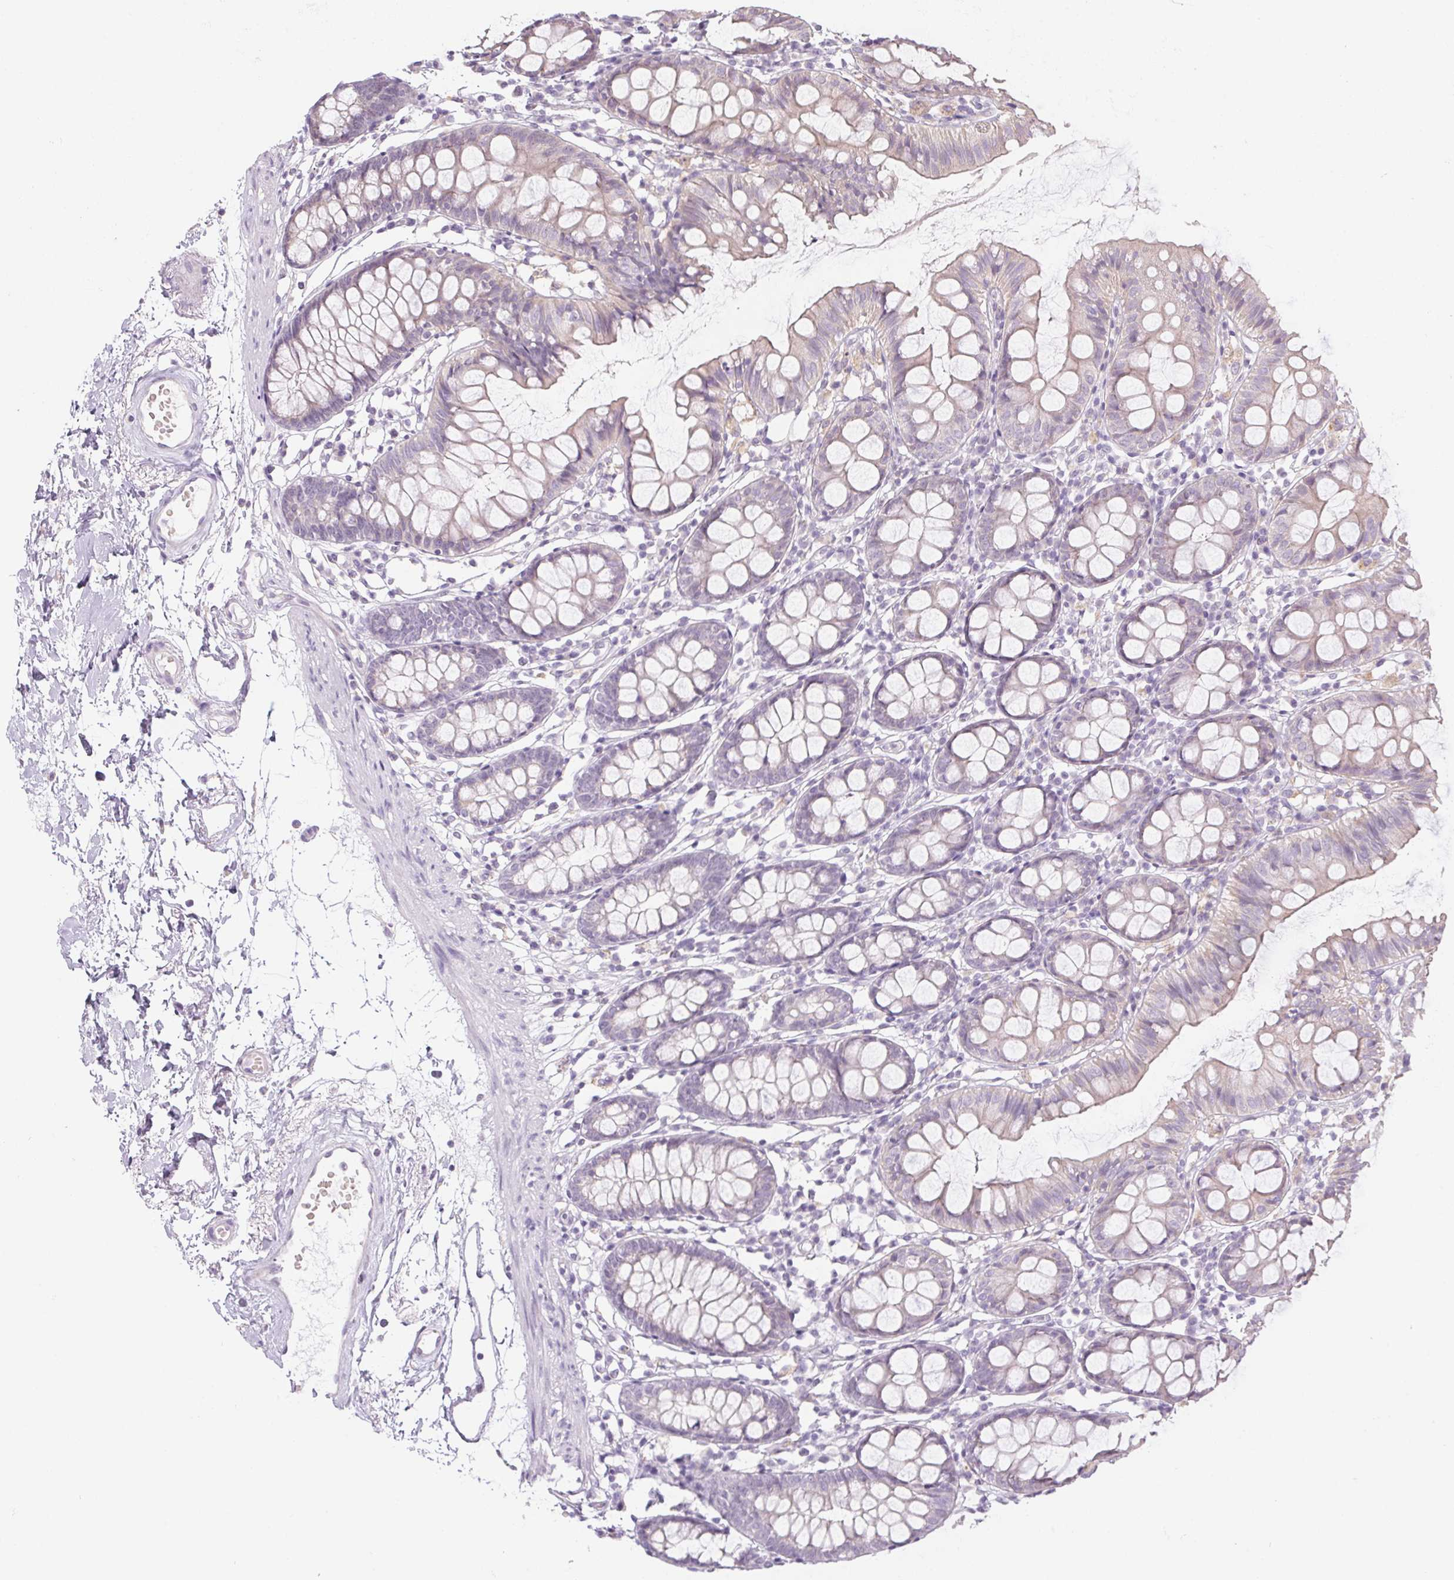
{"staining": {"intensity": "negative", "quantity": "none", "location": "none"}, "tissue": "colon", "cell_type": "Endothelial cells", "image_type": "normal", "snomed": [{"axis": "morphology", "description": "Normal tissue, NOS"}, {"axis": "topography", "description": "Colon"}], "caption": "An IHC photomicrograph of normal colon is shown. There is no staining in endothelial cells of colon. (DAB (3,3'-diaminobenzidine) IHC visualized using brightfield microscopy, high magnification).", "gene": "CTCFL", "patient": {"sex": "female", "age": 84}}